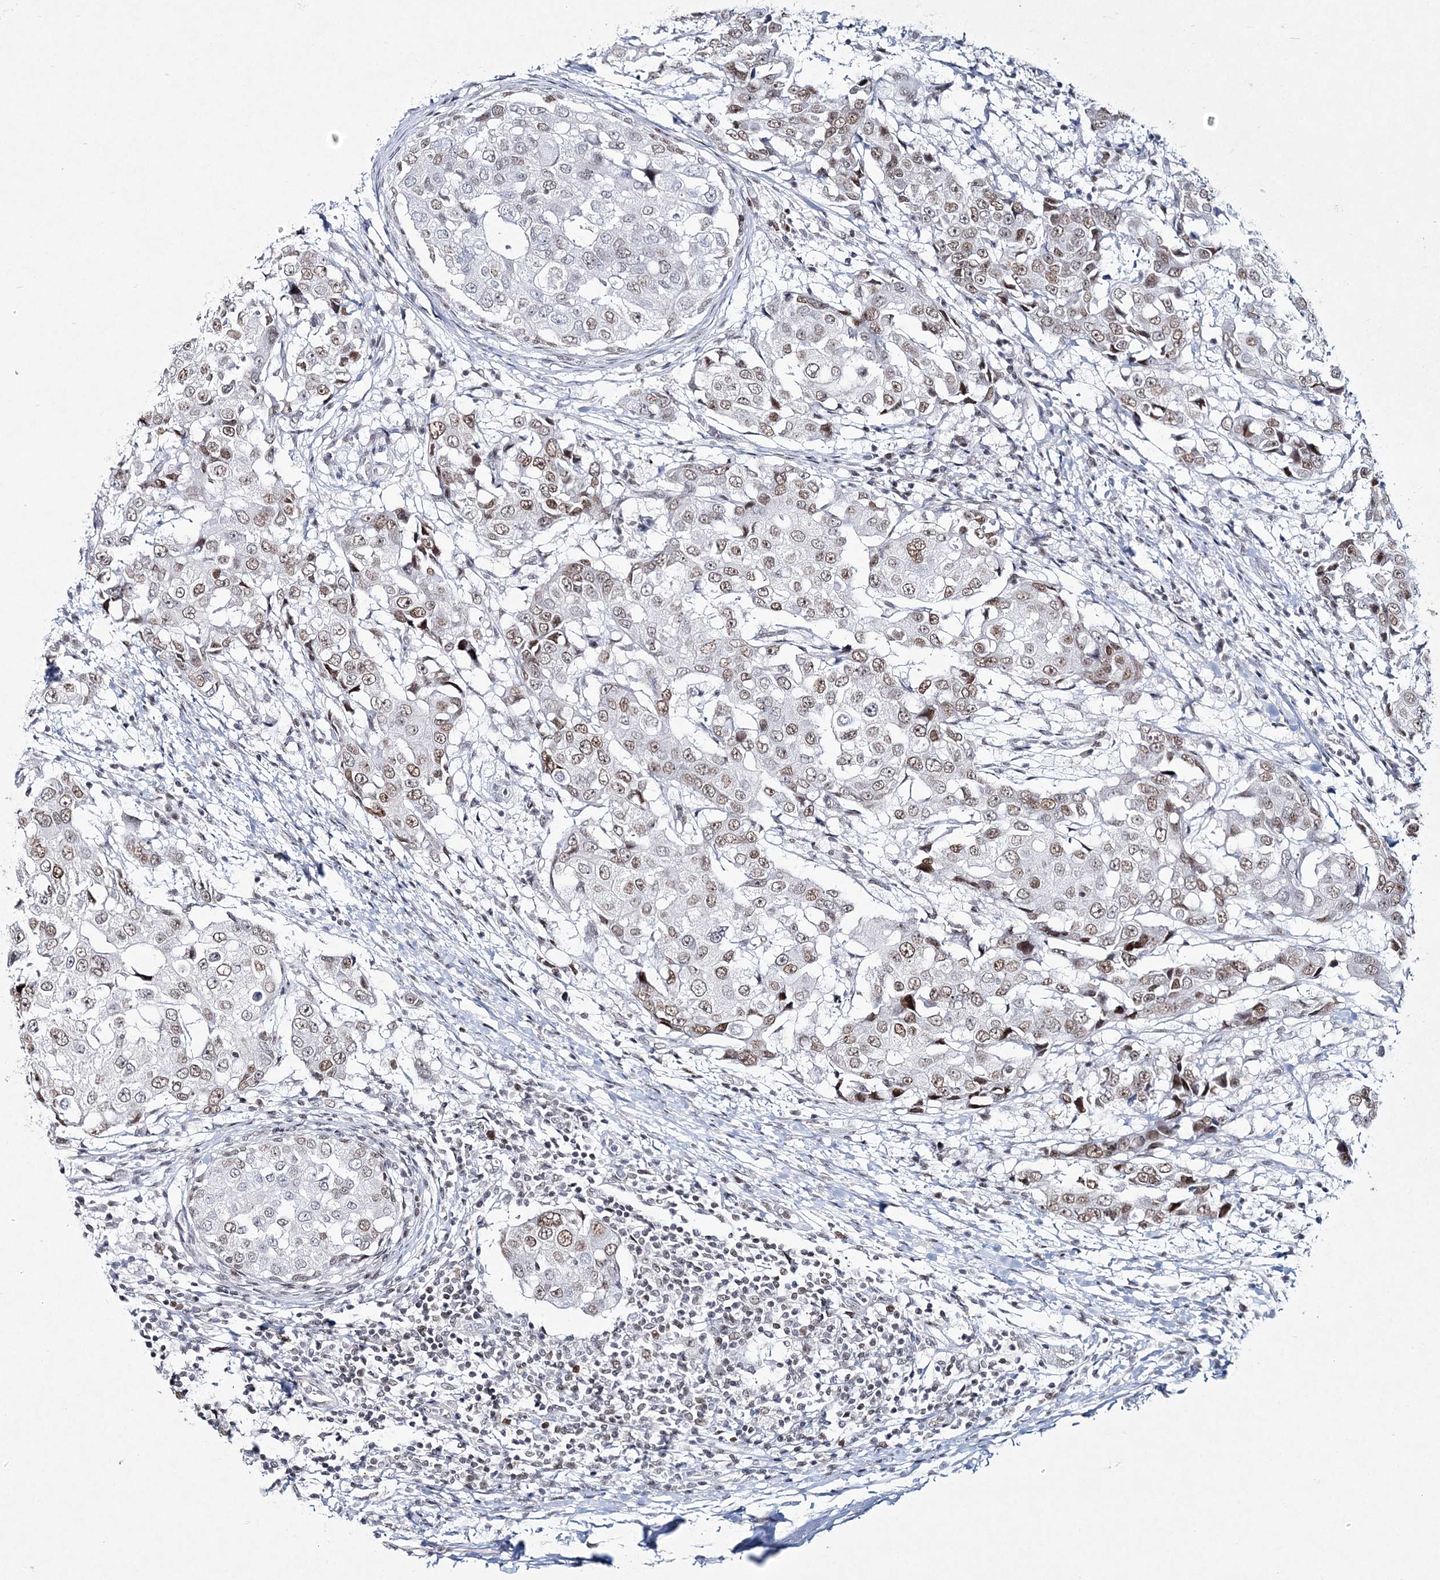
{"staining": {"intensity": "weak", "quantity": ">75%", "location": "nuclear"}, "tissue": "breast cancer", "cell_type": "Tumor cells", "image_type": "cancer", "snomed": [{"axis": "morphology", "description": "Duct carcinoma"}, {"axis": "topography", "description": "Breast"}], "caption": "Immunohistochemistry (IHC) micrograph of neoplastic tissue: breast infiltrating ductal carcinoma stained using IHC exhibits low levels of weak protein expression localized specifically in the nuclear of tumor cells, appearing as a nuclear brown color.", "gene": "LRRFIP2", "patient": {"sex": "female", "age": 27}}